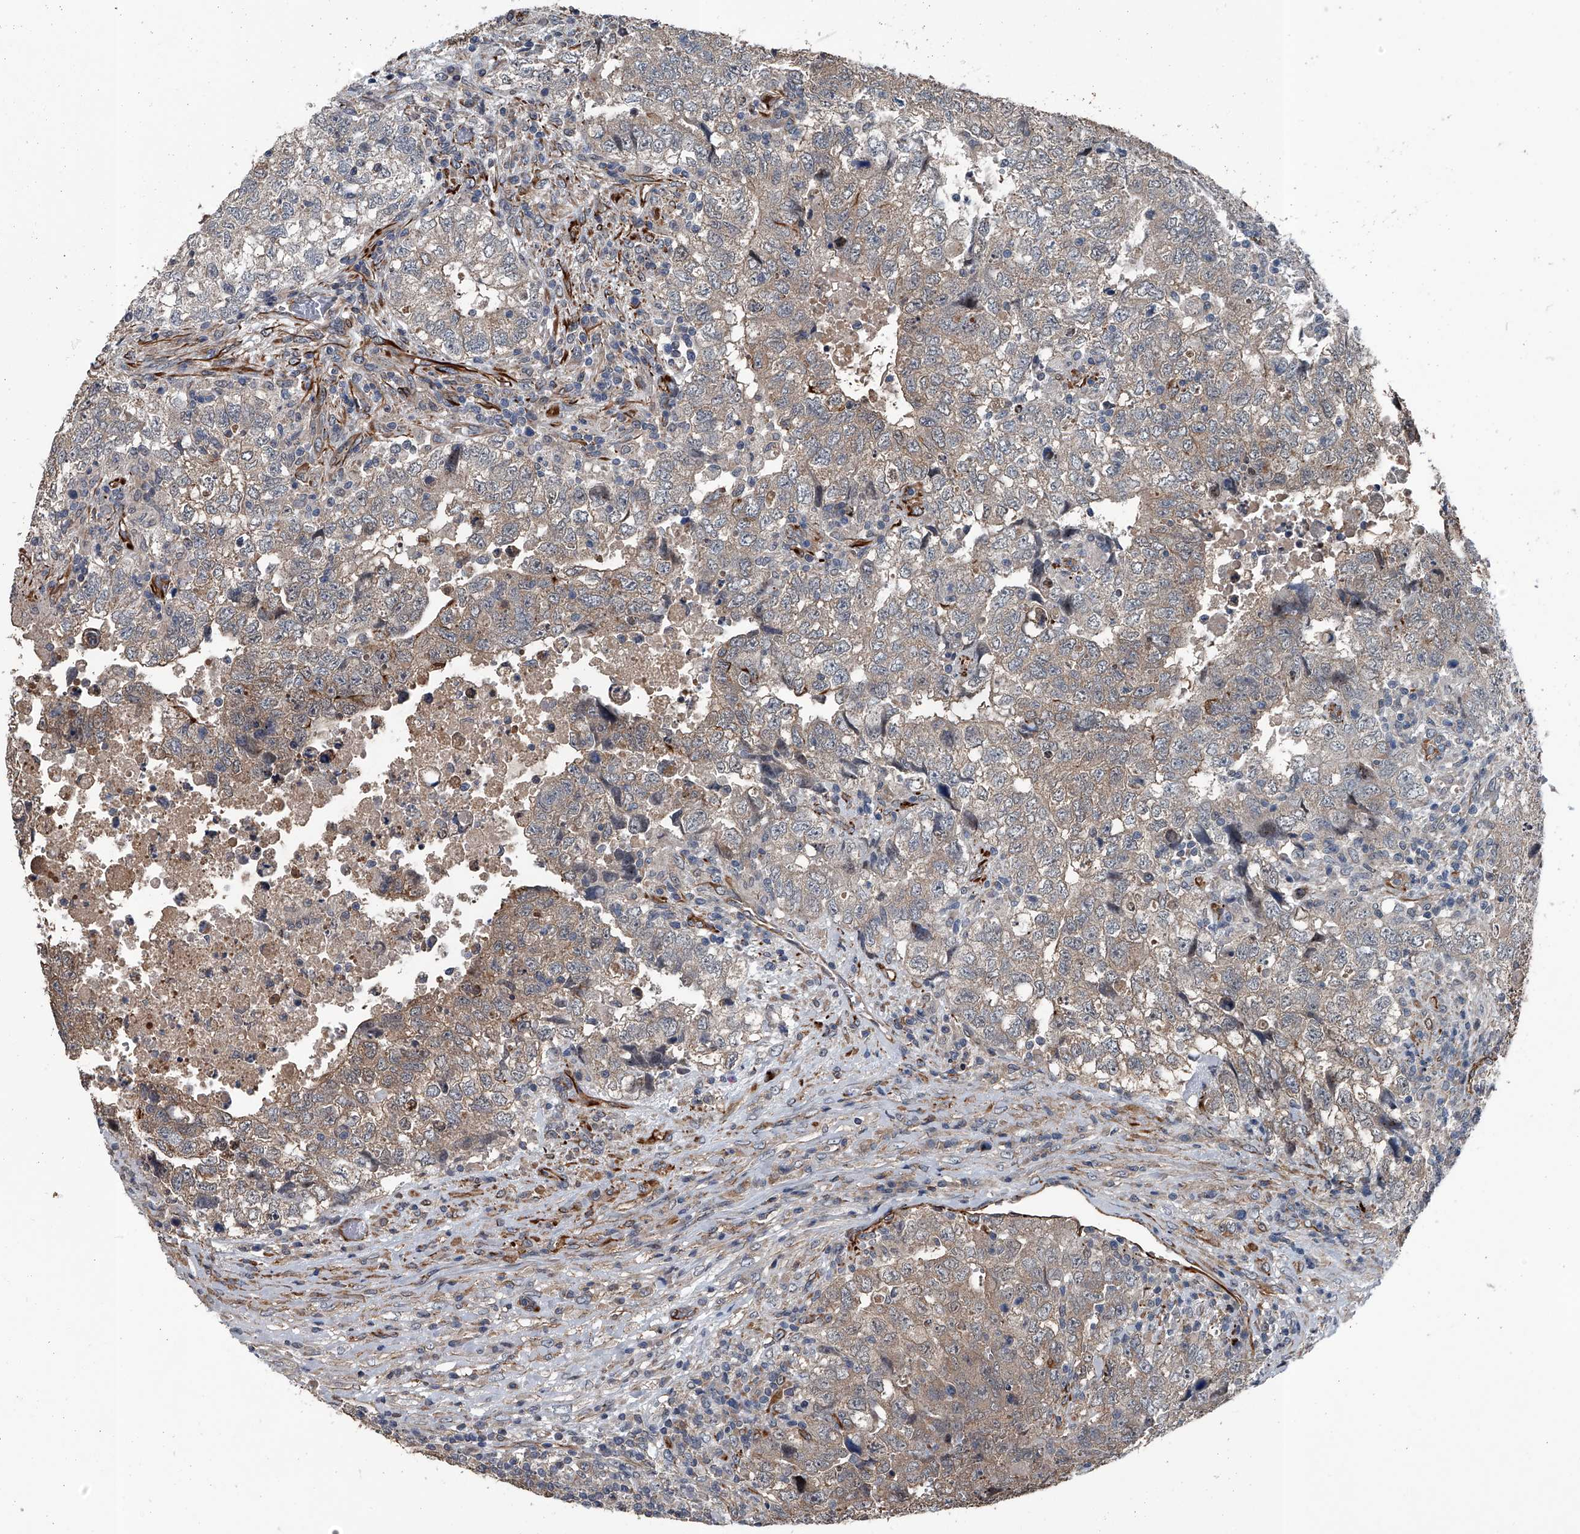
{"staining": {"intensity": "weak", "quantity": "<25%", "location": "cytoplasmic/membranous"}, "tissue": "testis cancer", "cell_type": "Tumor cells", "image_type": "cancer", "snomed": [{"axis": "morphology", "description": "Carcinoma, Embryonal, NOS"}, {"axis": "topography", "description": "Testis"}], "caption": "IHC photomicrograph of human testis cancer (embryonal carcinoma) stained for a protein (brown), which displays no staining in tumor cells.", "gene": "LDLRAD2", "patient": {"sex": "male", "age": 37}}